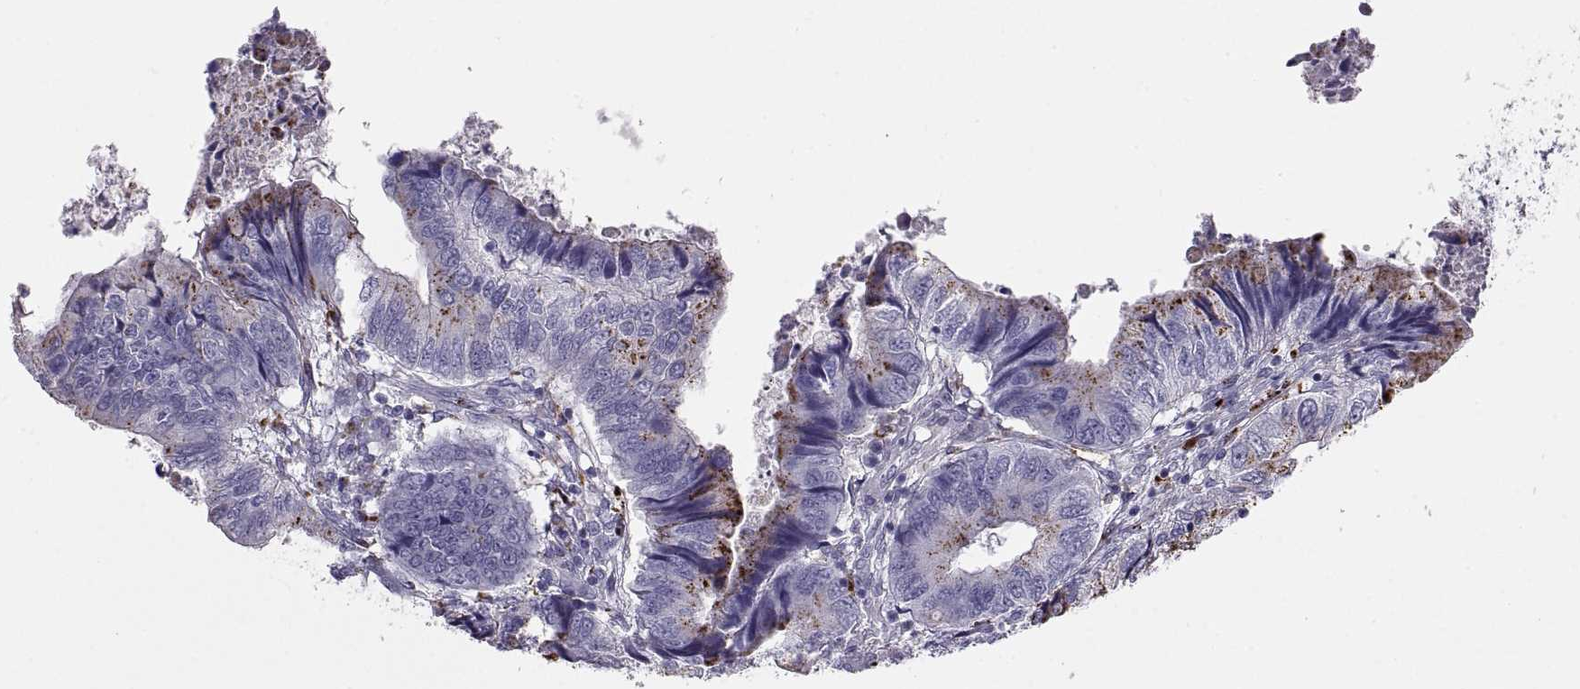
{"staining": {"intensity": "negative", "quantity": "none", "location": "none"}, "tissue": "colorectal cancer", "cell_type": "Tumor cells", "image_type": "cancer", "snomed": [{"axis": "morphology", "description": "Adenocarcinoma, NOS"}, {"axis": "topography", "description": "Colon"}], "caption": "Immunohistochemical staining of colorectal adenocarcinoma demonstrates no significant expression in tumor cells.", "gene": "CRYBB3", "patient": {"sex": "male", "age": 53}}